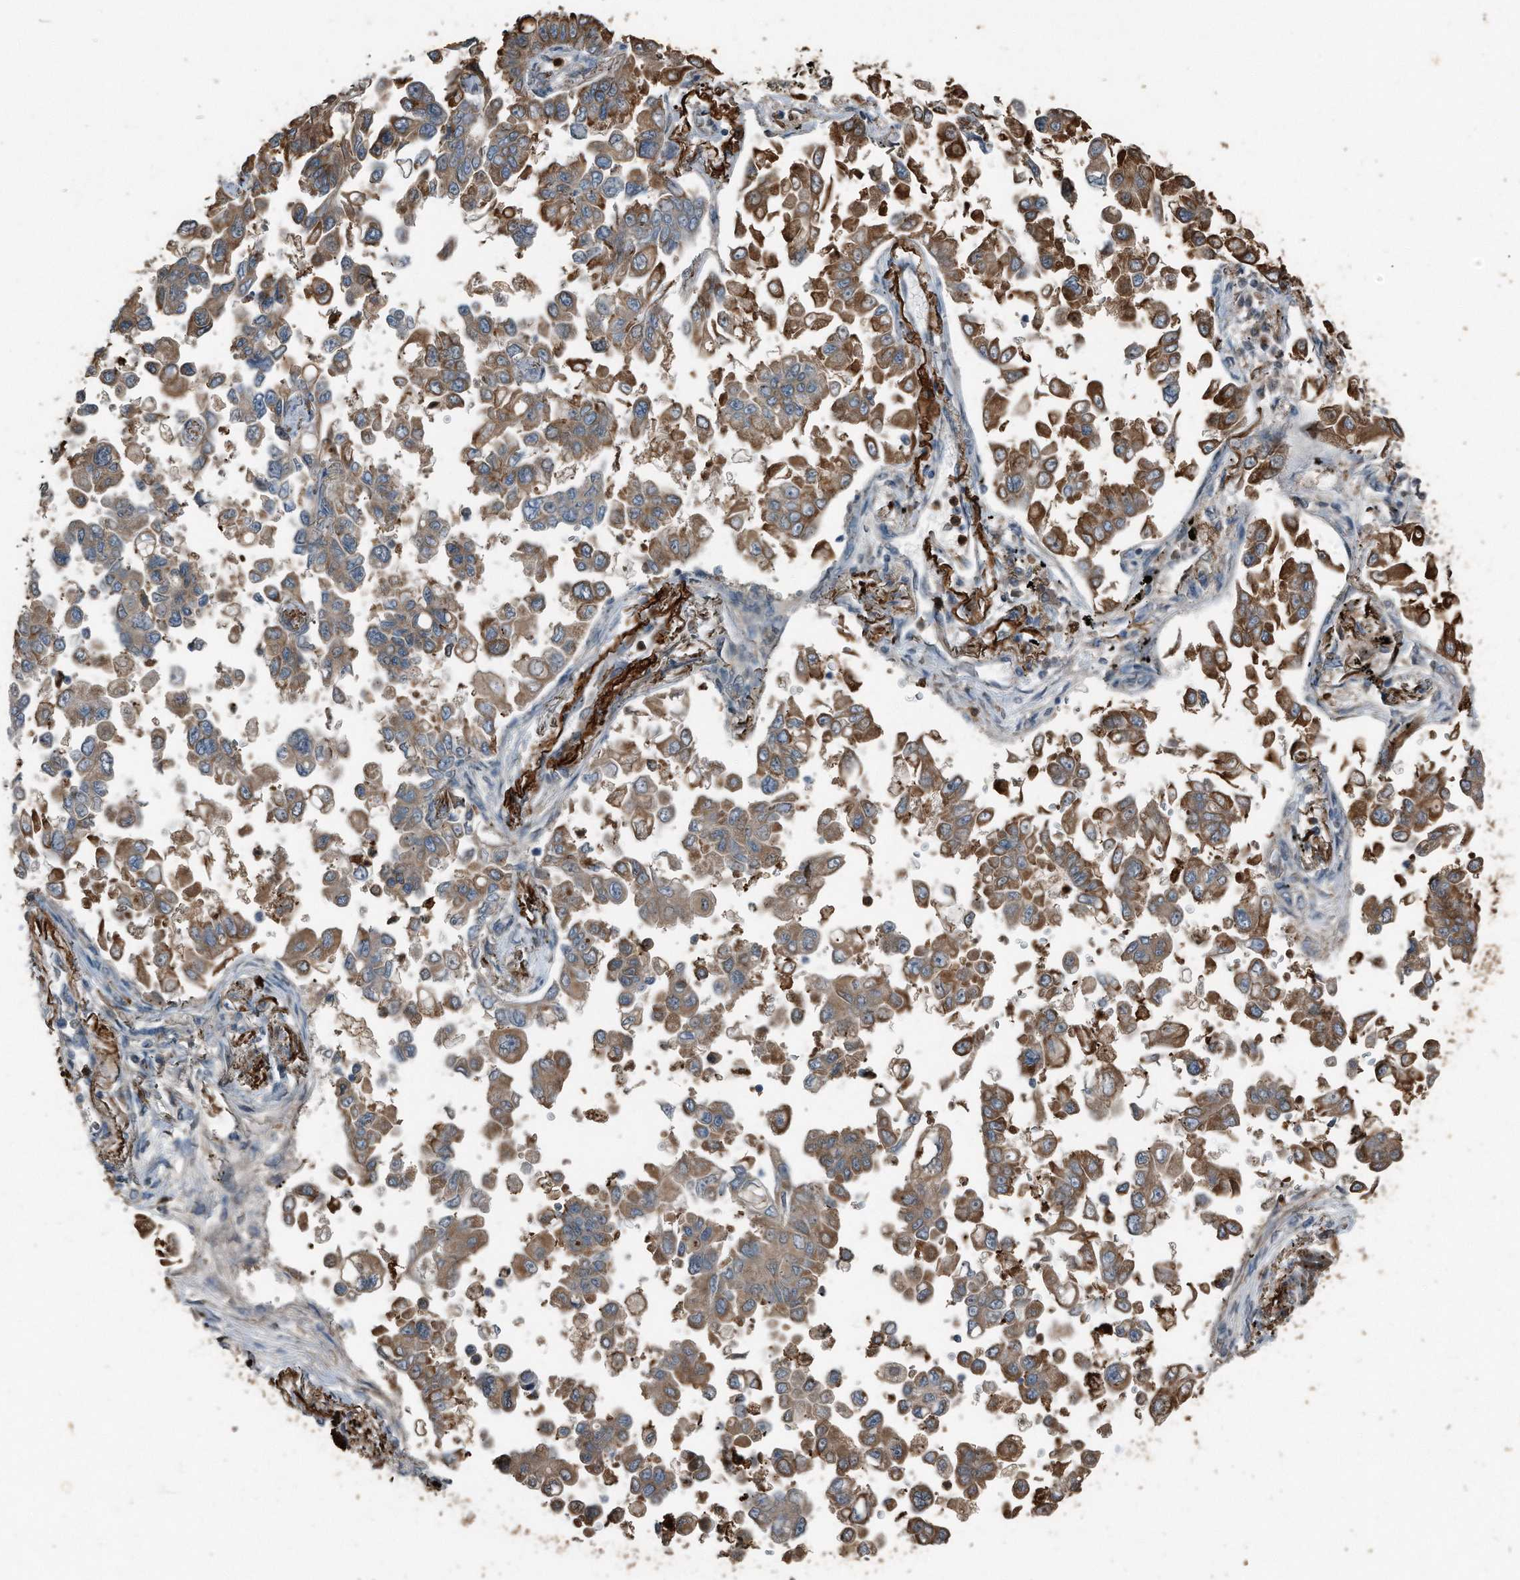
{"staining": {"intensity": "moderate", "quantity": ">75%", "location": "cytoplasmic/membranous"}, "tissue": "lung cancer", "cell_type": "Tumor cells", "image_type": "cancer", "snomed": [{"axis": "morphology", "description": "Adenocarcinoma, NOS"}, {"axis": "topography", "description": "Lung"}], "caption": "Protein expression by IHC exhibits moderate cytoplasmic/membranous expression in about >75% of tumor cells in lung adenocarcinoma.", "gene": "C9", "patient": {"sex": "female", "age": 67}}